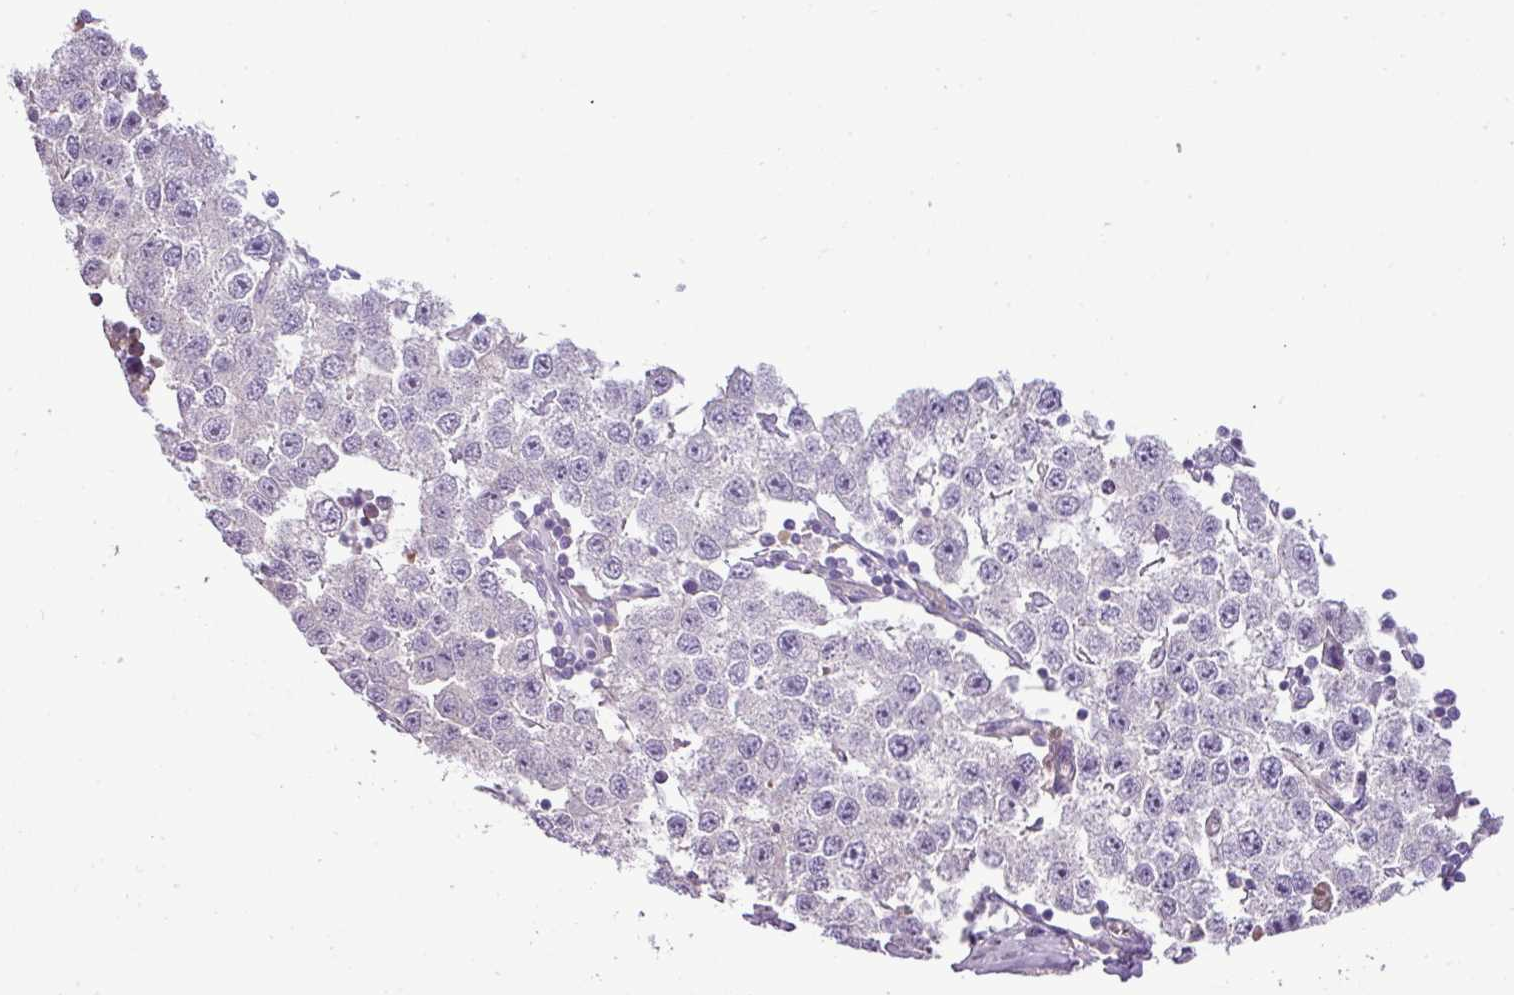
{"staining": {"intensity": "negative", "quantity": "none", "location": "none"}, "tissue": "testis cancer", "cell_type": "Tumor cells", "image_type": "cancer", "snomed": [{"axis": "morphology", "description": "Seminoma, NOS"}, {"axis": "topography", "description": "Testis"}], "caption": "A photomicrograph of seminoma (testis) stained for a protein reveals no brown staining in tumor cells. (Brightfield microscopy of DAB (3,3'-diaminobenzidine) IHC at high magnification).", "gene": "DNAJB13", "patient": {"sex": "male", "age": 34}}